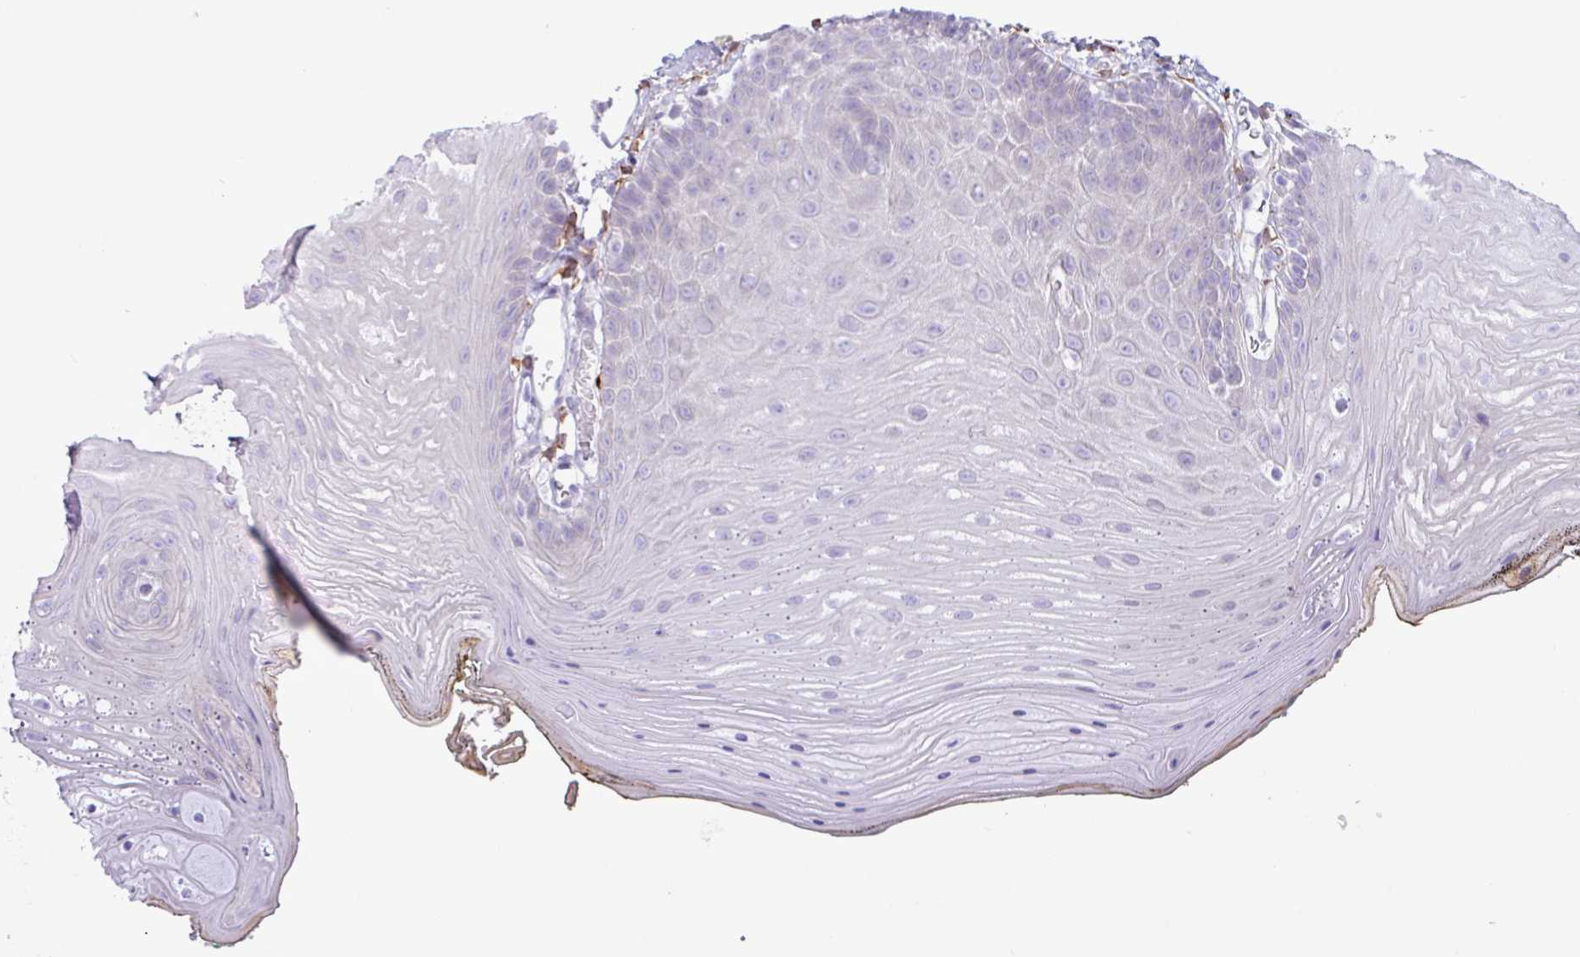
{"staining": {"intensity": "negative", "quantity": "none", "location": "none"}, "tissue": "oral mucosa", "cell_type": "Squamous epithelial cells", "image_type": "normal", "snomed": [{"axis": "morphology", "description": "Normal tissue, NOS"}, {"axis": "morphology", "description": "Squamous cell carcinoma, NOS"}, {"axis": "topography", "description": "Oral tissue"}, {"axis": "topography", "description": "Head-Neck"}], "caption": "Immunohistochemistry (IHC) histopathology image of benign oral mucosa stained for a protein (brown), which demonstrates no staining in squamous epithelial cells.", "gene": "SLC38A1", "patient": {"sex": "female", "age": 81}}